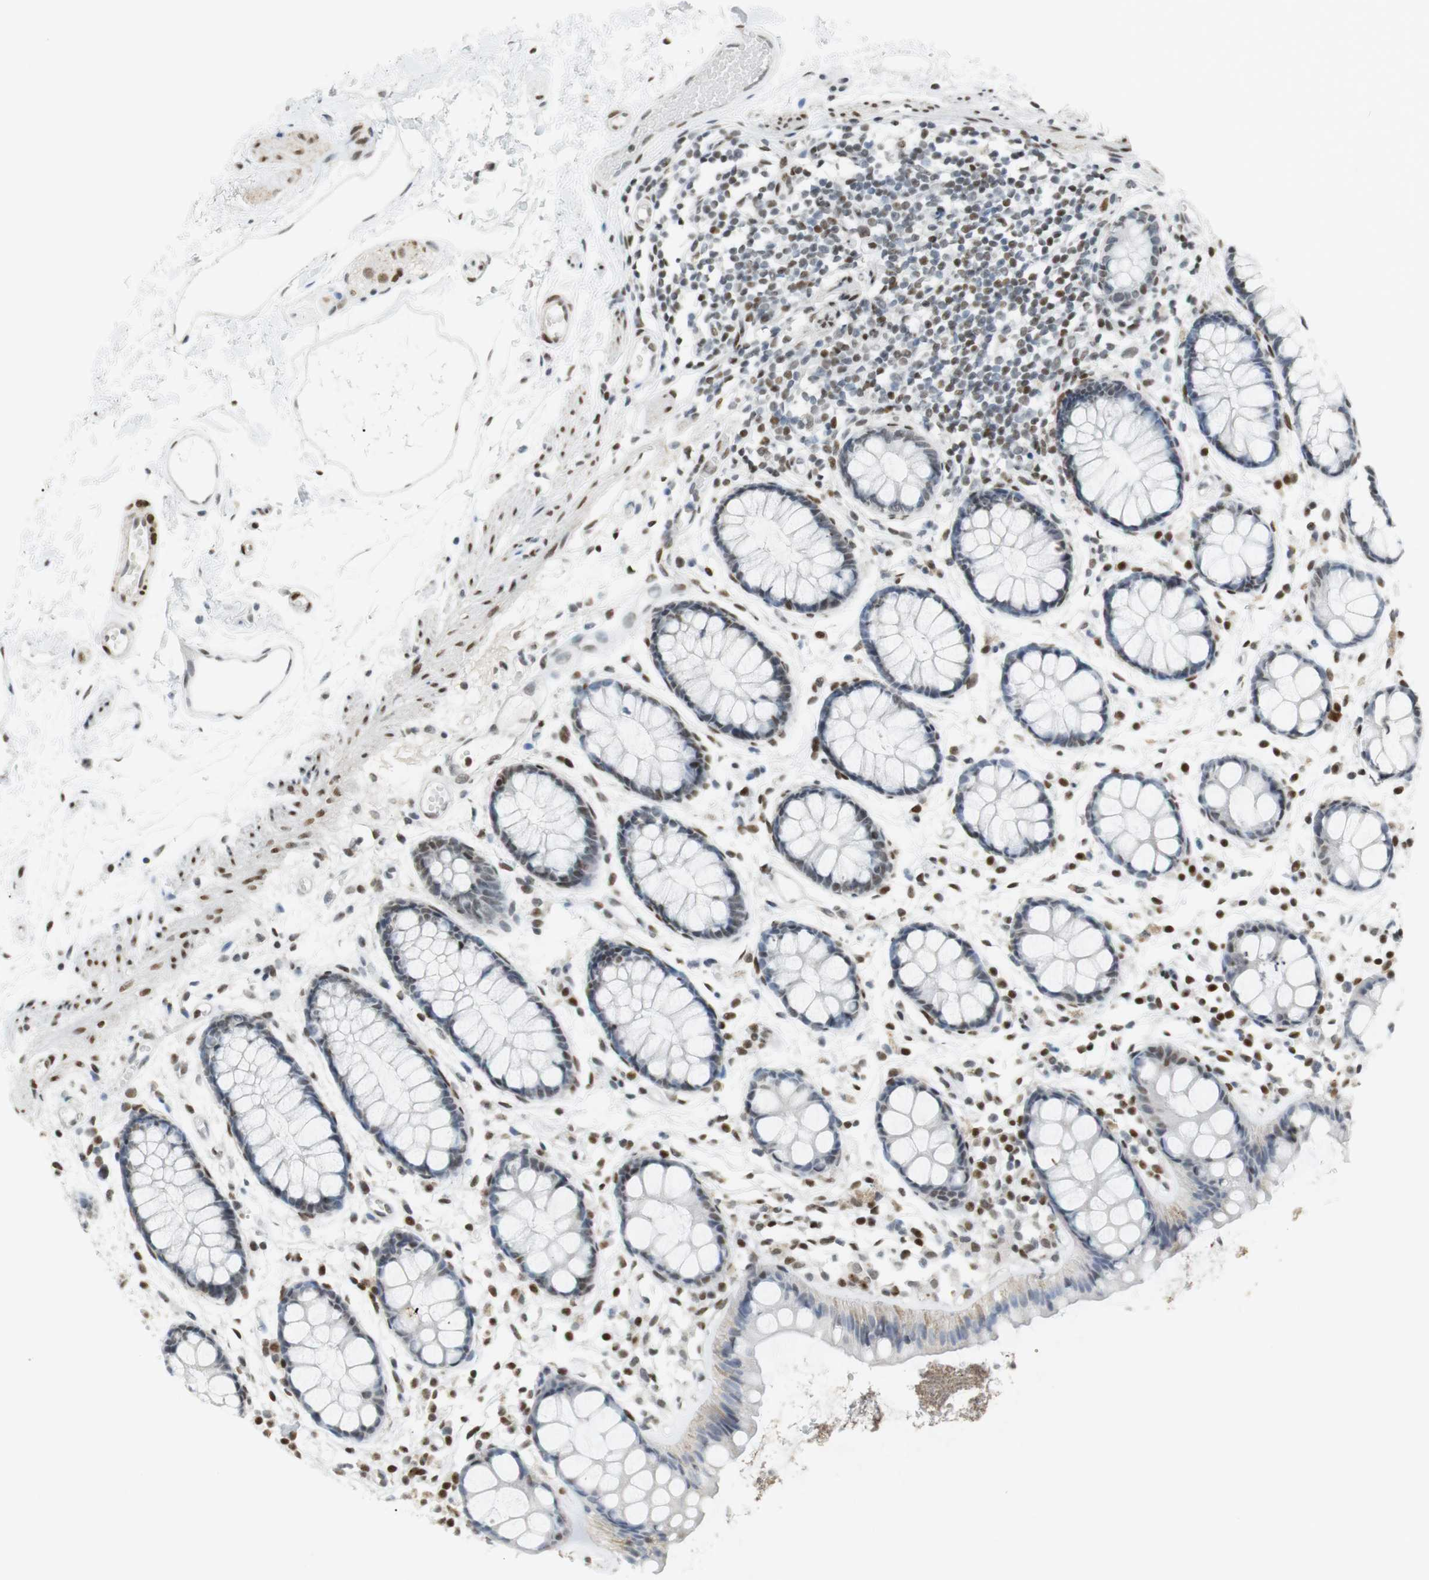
{"staining": {"intensity": "moderate", "quantity": "<25%", "location": "nuclear"}, "tissue": "rectum", "cell_type": "Glandular cells", "image_type": "normal", "snomed": [{"axis": "morphology", "description": "Normal tissue, NOS"}, {"axis": "topography", "description": "Rectum"}], "caption": "Glandular cells demonstrate low levels of moderate nuclear positivity in approximately <25% of cells in unremarkable rectum. The staining was performed using DAB to visualize the protein expression in brown, while the nuclei were stained in blue with hematoxylin (Magnification: 20x).", "gene": "BMI1", "patient": {"sex": "female", "age": 66}}